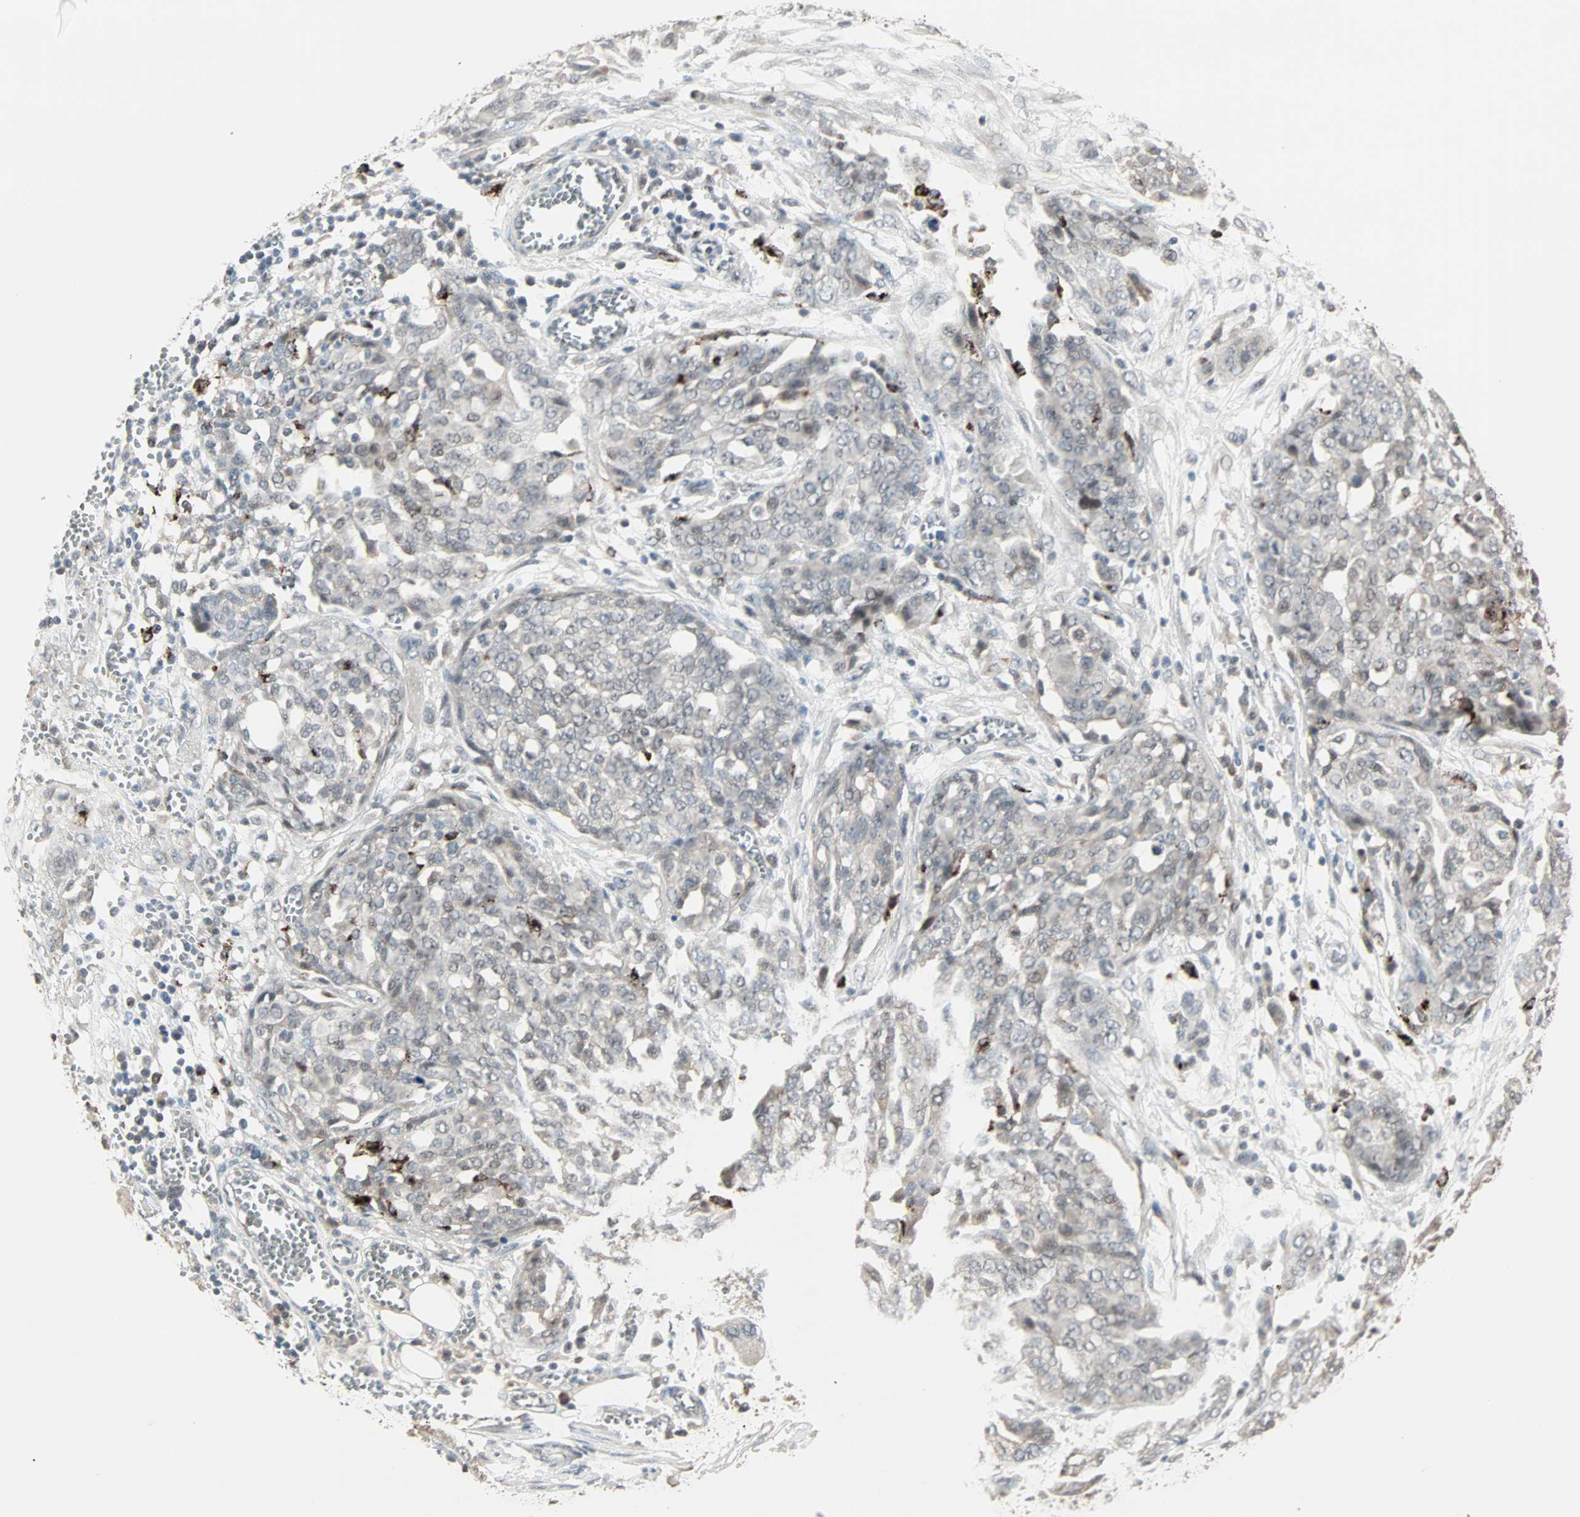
{"staining": {"intensity": "weak", "quantity": "25%-75%", "location": "cytoplasmic/membranous"}, "tissue": "ovarian cancer", "cell_type": "Tumor cells", "image_type": "cancer", "snomed": [{"axis": "morphology", "description": "Cystadenocarcinoma, serous, NOS"}, {"axis": "topography", "description": "Soft tissue"}, {"axis": "topography", "description": "Ovary"}], "caption": "This is a micrograph of immunohistochemistry staining of ovarian cancer (serous cystadenocarcinoma), which shows weak expression in the cytoplasmic/membranous of tumor cells.", "gene": "KDM4A", "patient": {"sex": "female", "age": 57}}